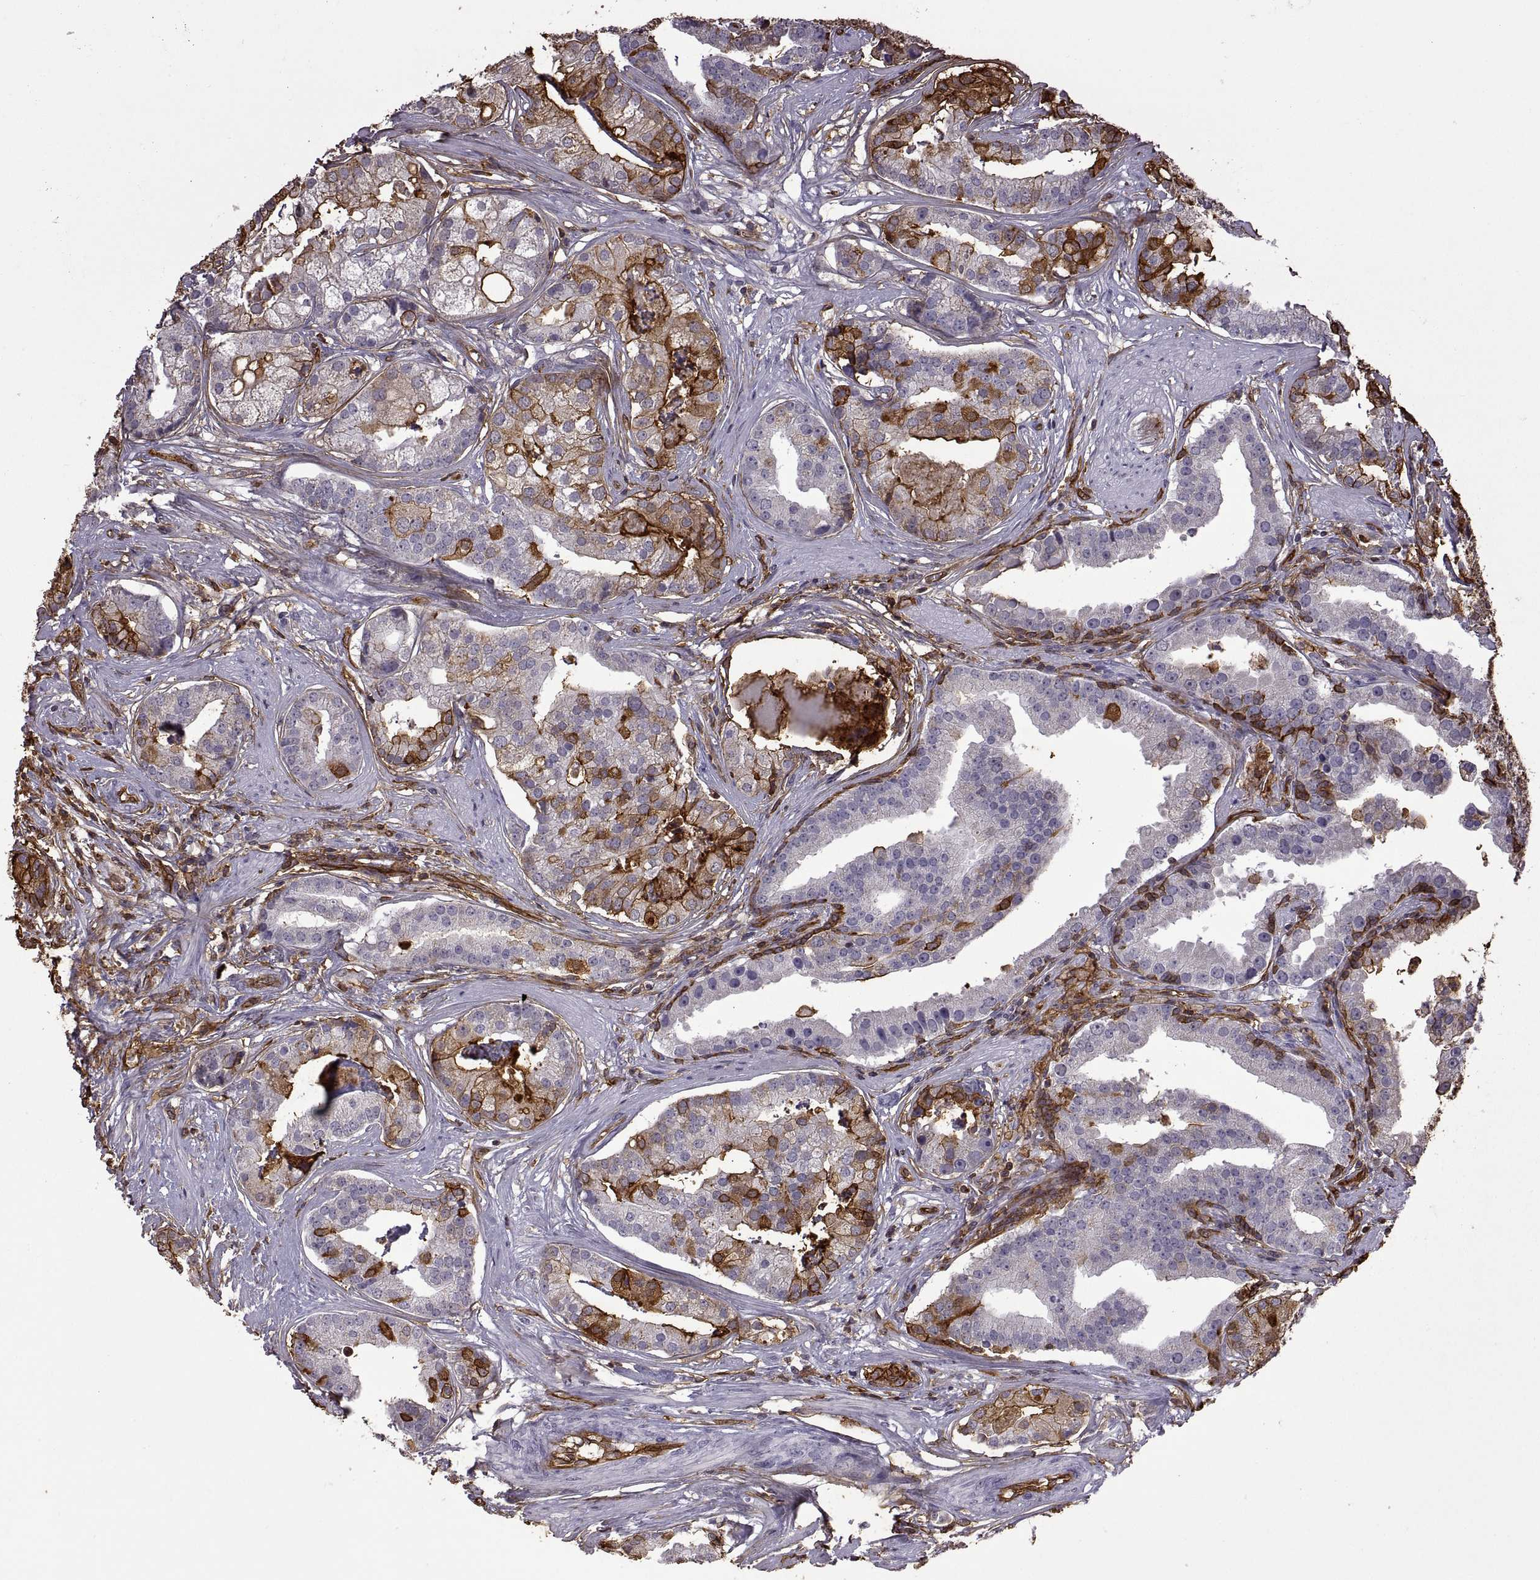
{"staining": {"intensity": "strong", "quantity": "25%-75%", "location": "cytoplasmic/membranous"}, "tissue": "prostate cancer", "cell_type": "Tumor cells", "image_type": "cancer", "snomed": [{"axis": "morphology", "description": "Adenocarcinoma, NOS"}, {"axis": "topography", "description": "Prostate and seminal vesicle, NOS"}, {"axis": "topography", "description": "Prostate"}], "caption": "Immunohistochemistry (IHC) of human prostate cancer reveals high levels of strong cytoplasmic/membranous expression in approximately 25%-75% of tumor cells. (Brightfield microscopy of DAB IHC at high magnification).", "gene": "S100A10", "patient": {"sex": "male", "age": 44}}